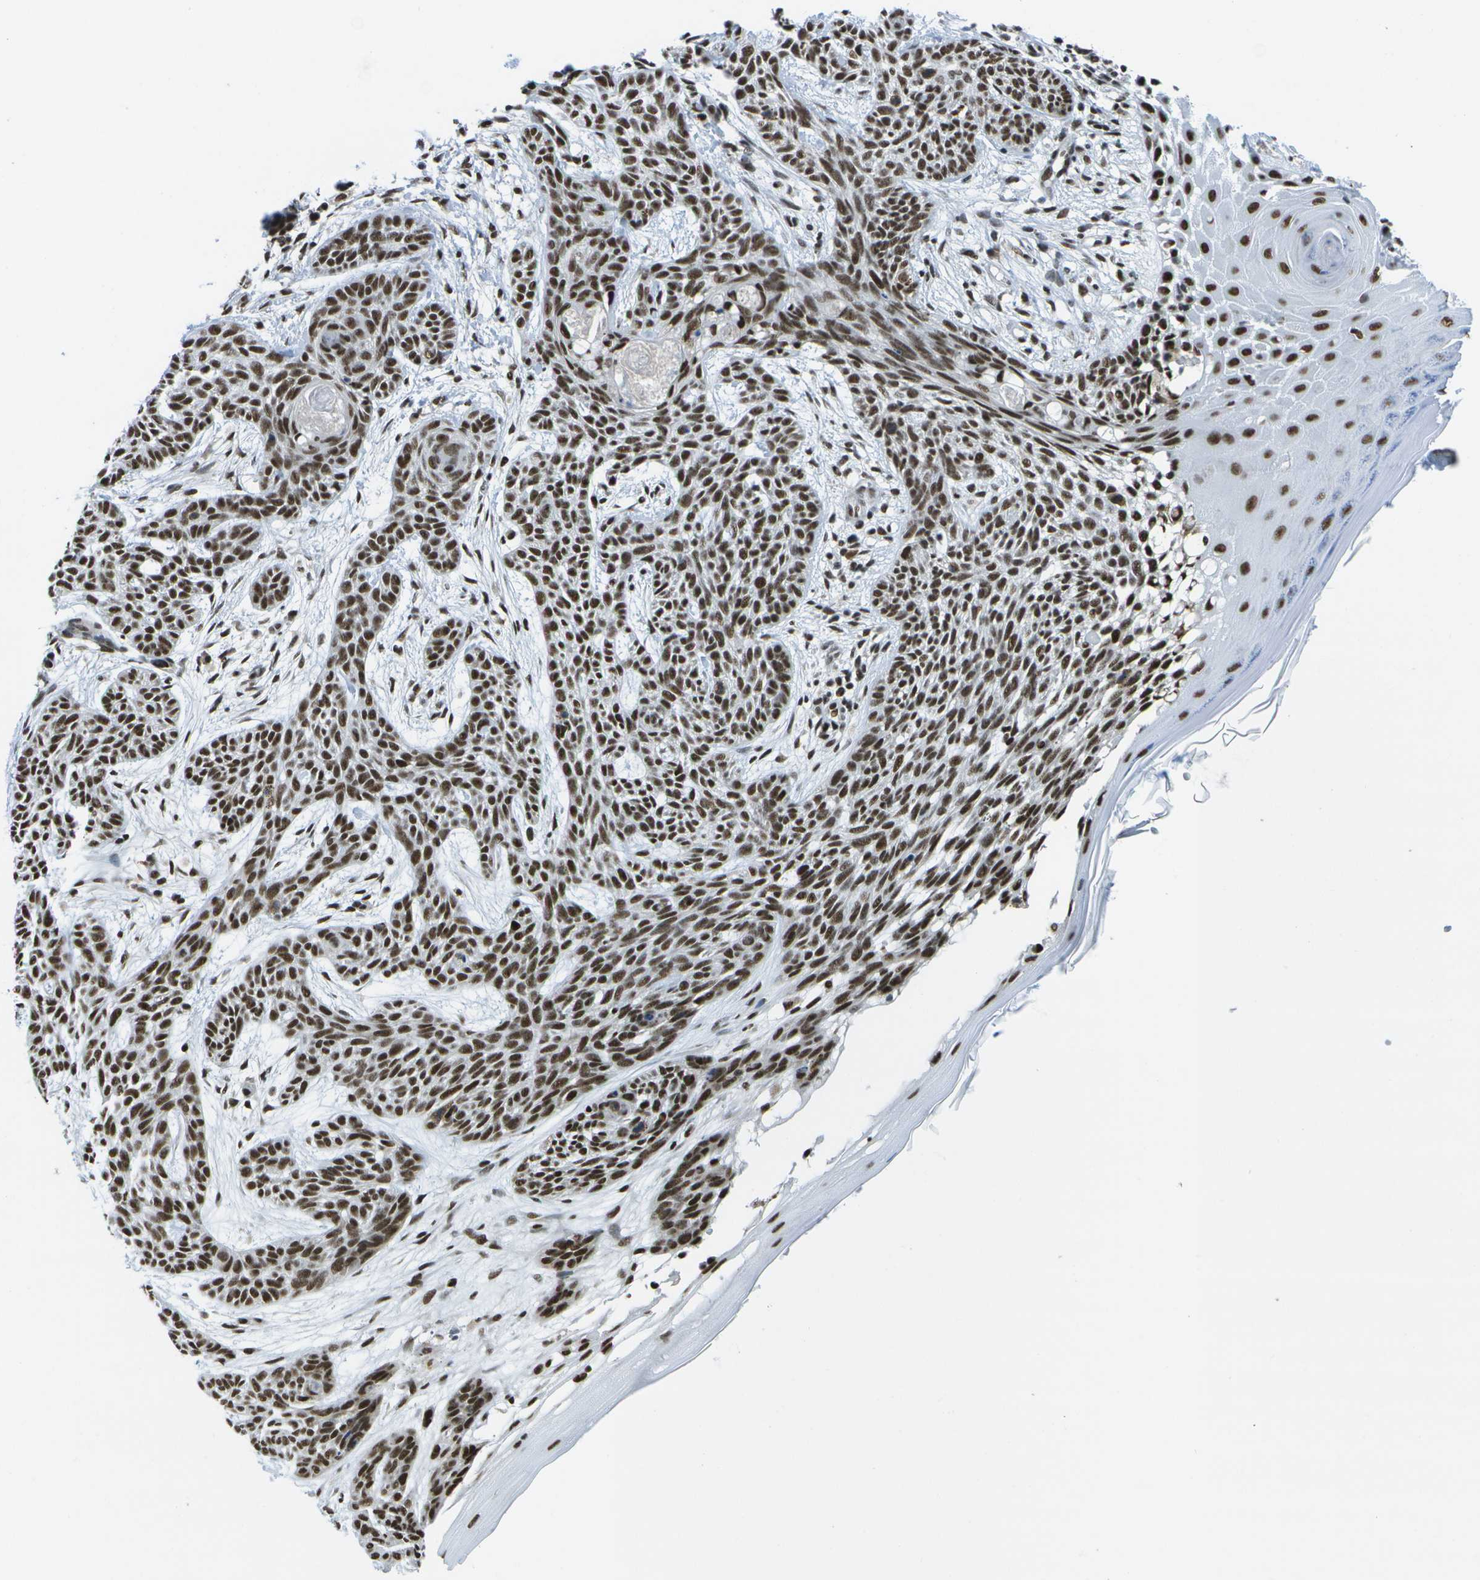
{"staining": {"intensity": "strong", "quantity": ">75%", "location": "nuclear"}, "tissue": "skin cancer", "cell_type": "Tumor cells", "image_type": "cancer", "snomed": [{"axis": "morphology", "description": "Basal cell carcinoma"}, {"axis": "topography", "description": "Skin"}], "caption": "A micrograph showing strong nuclear positivity in approximately >75% of tumor cells in skin basal cell carcinoma, as visualized by brown immunohistochemical staining.", "gene": "NSRP1", "patient": {"sex": "female", "age": 59}}